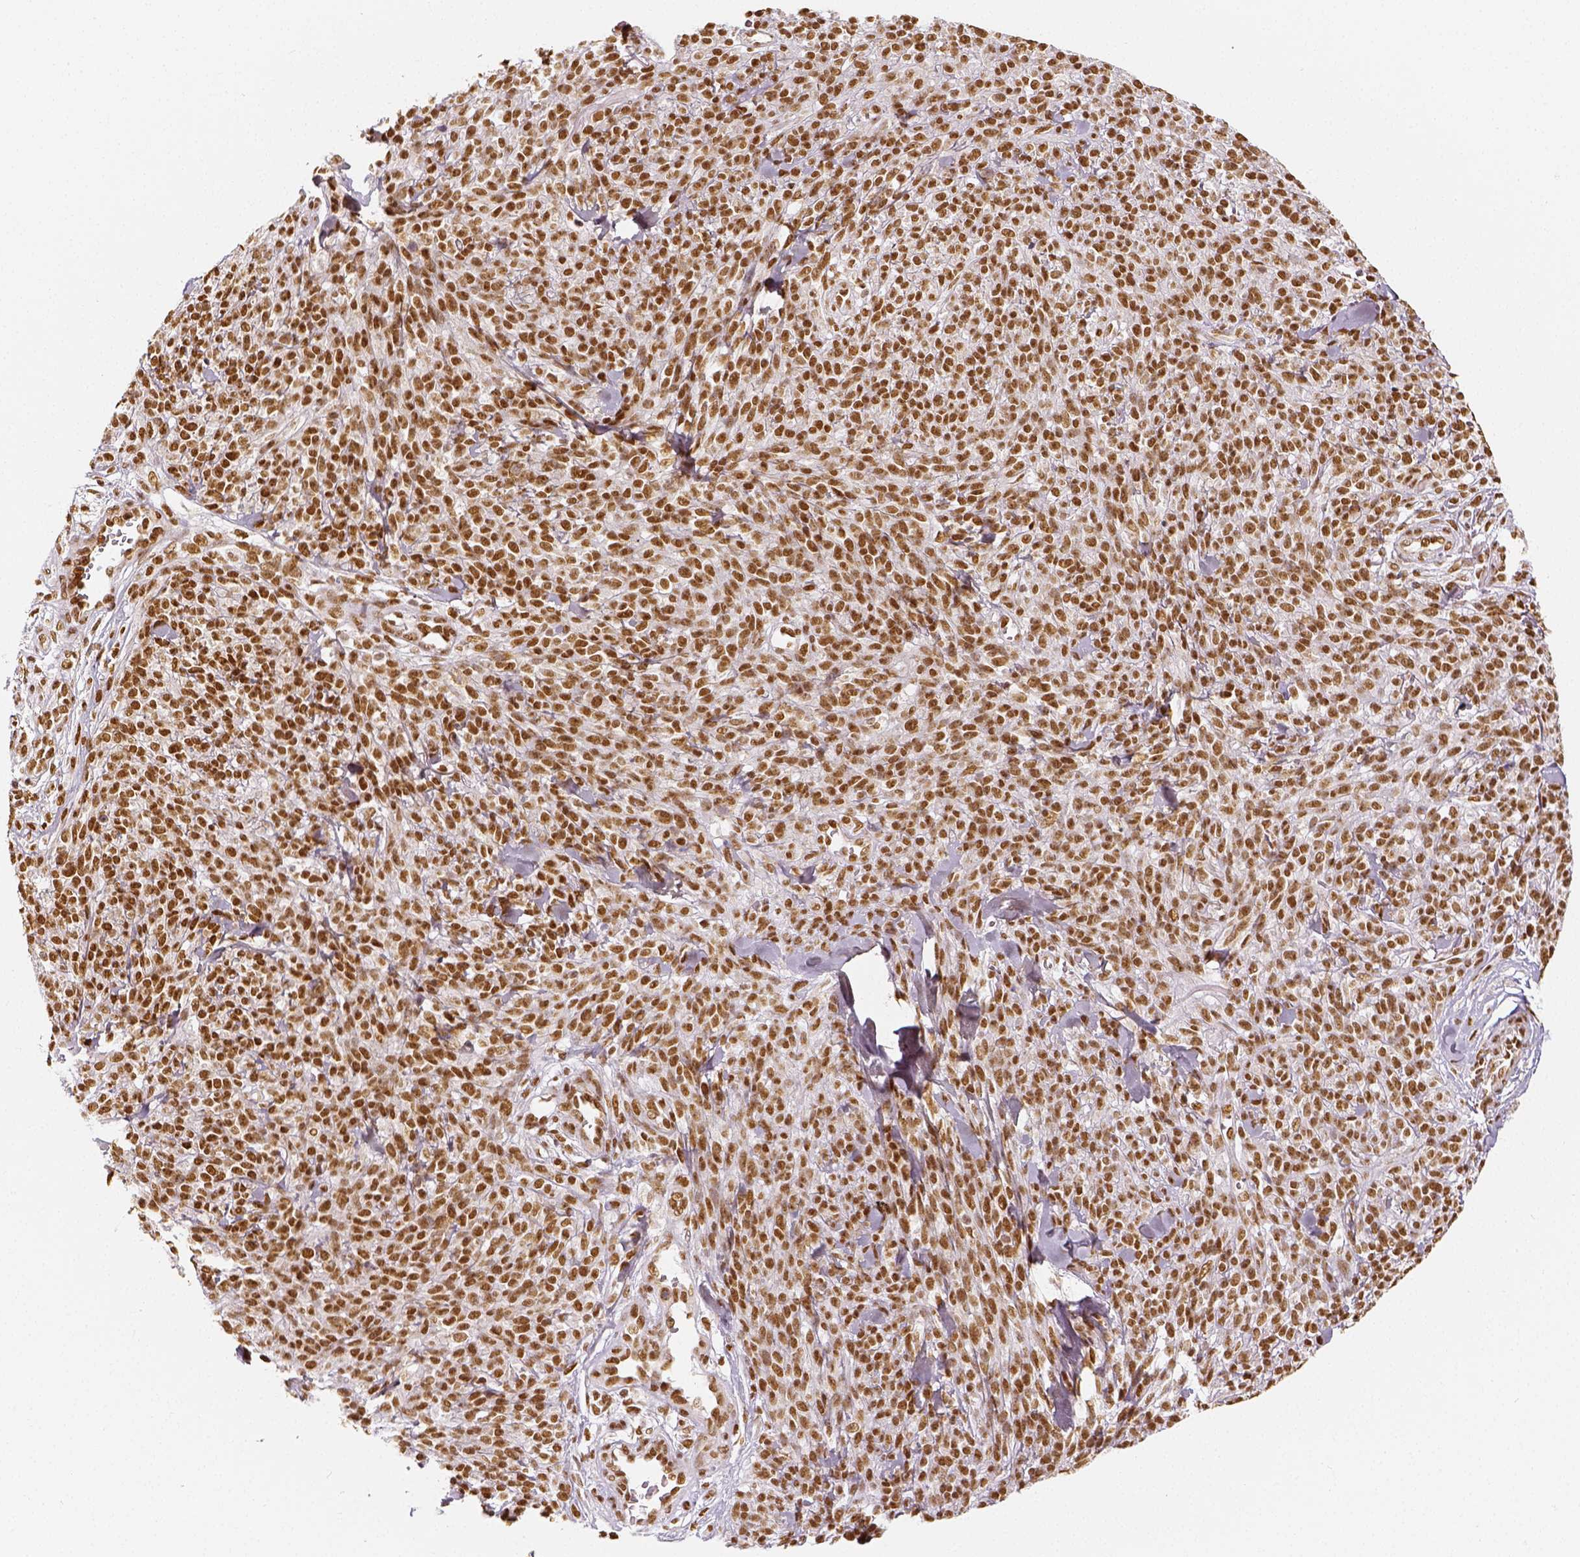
{"staining": {"intensity": "moderate", "quantity": ">75%", "location": "nuclear"}, "tissue": "melanoma", "cell_type": "Tumor cells", "image_type": "cancer", "snomed": [{"axis": "morphology", "description": "Malignant melanoma, NOS"}, {"axis": "topography", "description": "Skin"}, {"axis": "topography", "description": "Skin of trunk"}], "caption": "DAB (3,3'-diaminobenzidine) immunohistochemical staining of human malignant melanoma shows moderate nuclear protein positivity in approximately >75% of tumor cells.", "gene": "KDM5B", "patient": {"sex": "male", "age": 74}}